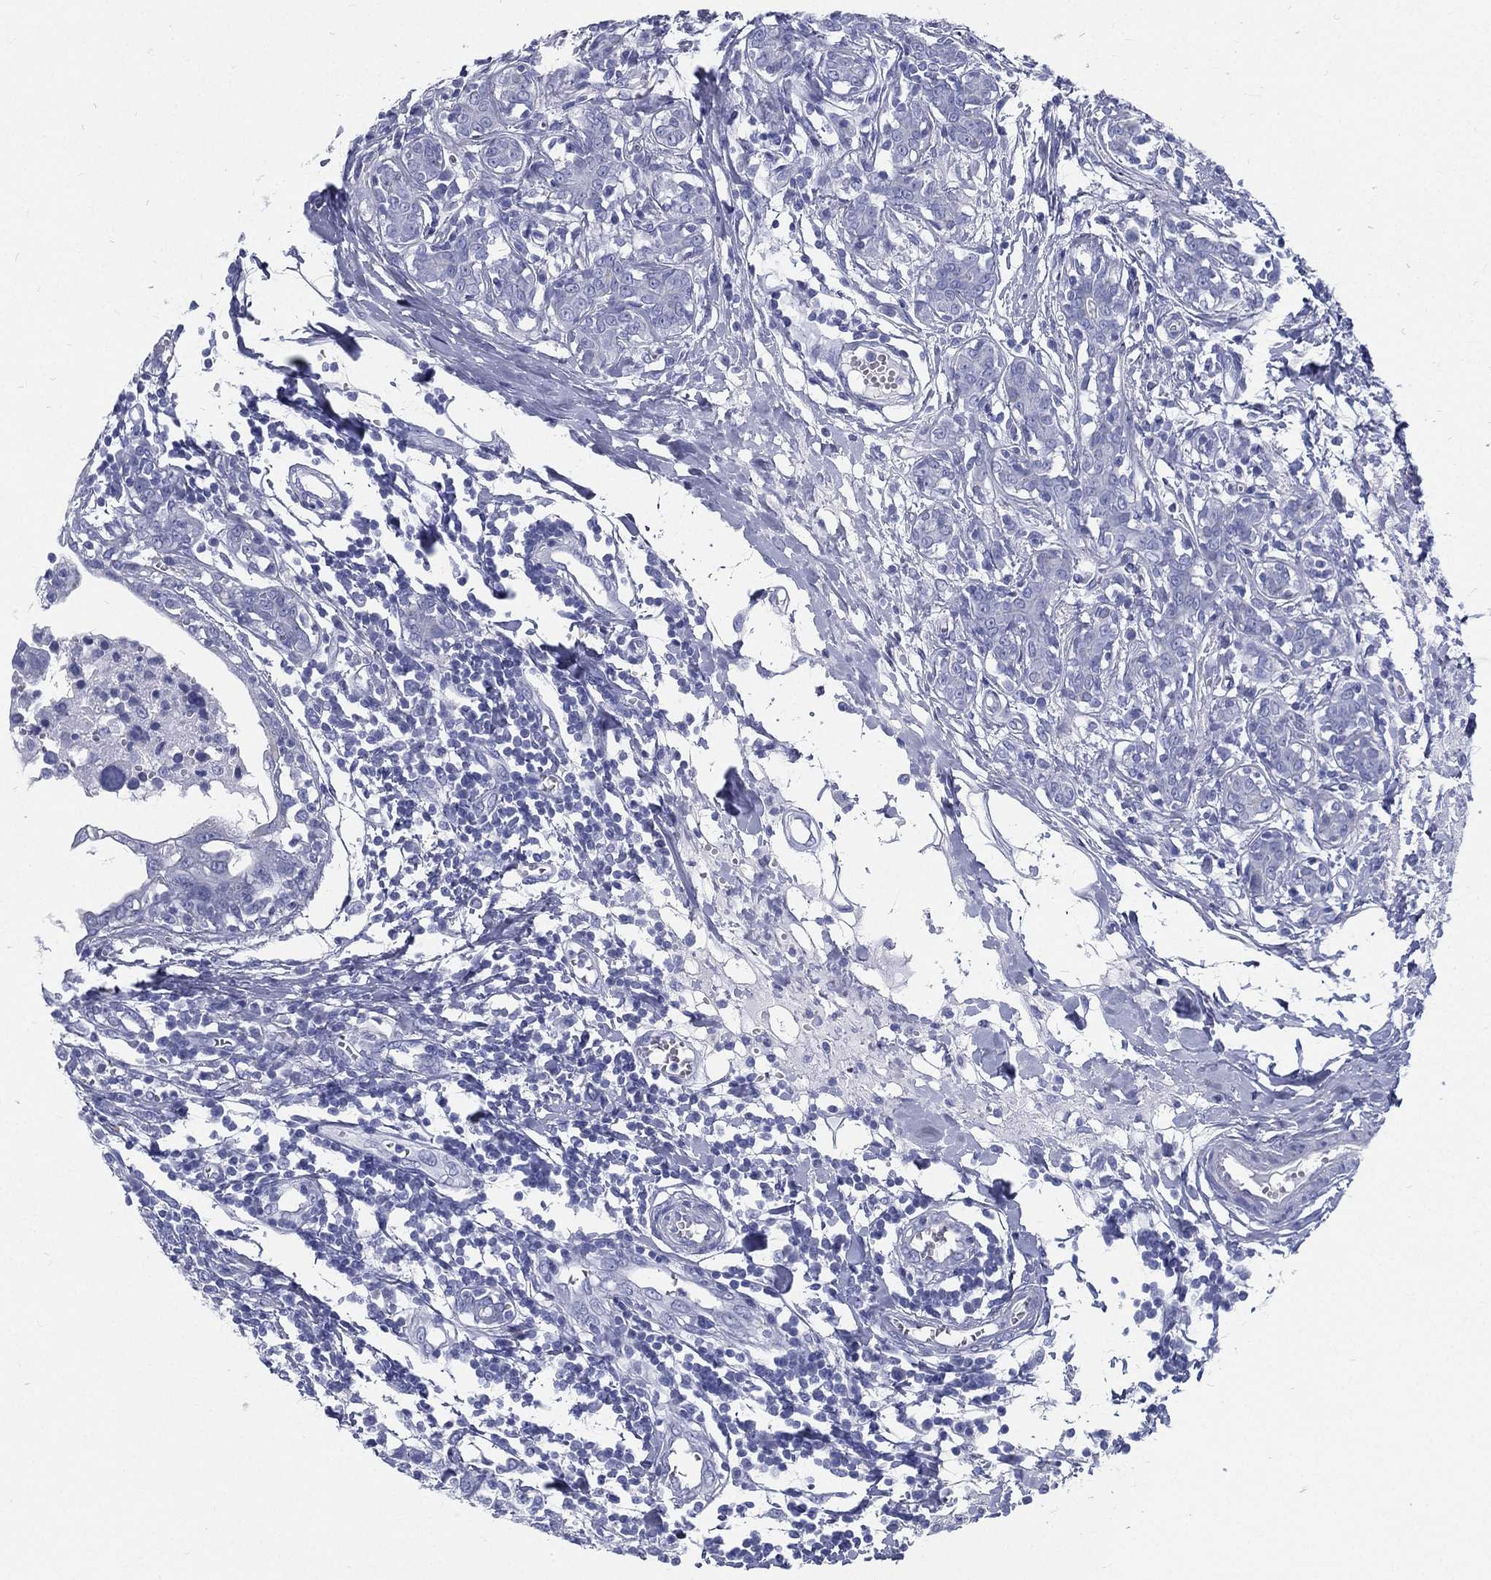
{"staining": {"intensity": "negative", "quantity": "none", "location": "none"}, "tissue": "breast cancer", "cell_type": "Tumor cells", "image_type": "cancer", "snomed": [{"axis": "morphology", "description": "Duct carcinoma"}, {"axis": "topography", "description": "Breast"}], "caption": "Immunohistochemistry image of infiltrating ductal carcinoma (breast) stained for a protein (brown), which shows no positivity in tumor cells.", "gene": "RSPH4A", "patient": {"sex": "female", "age": 30}}